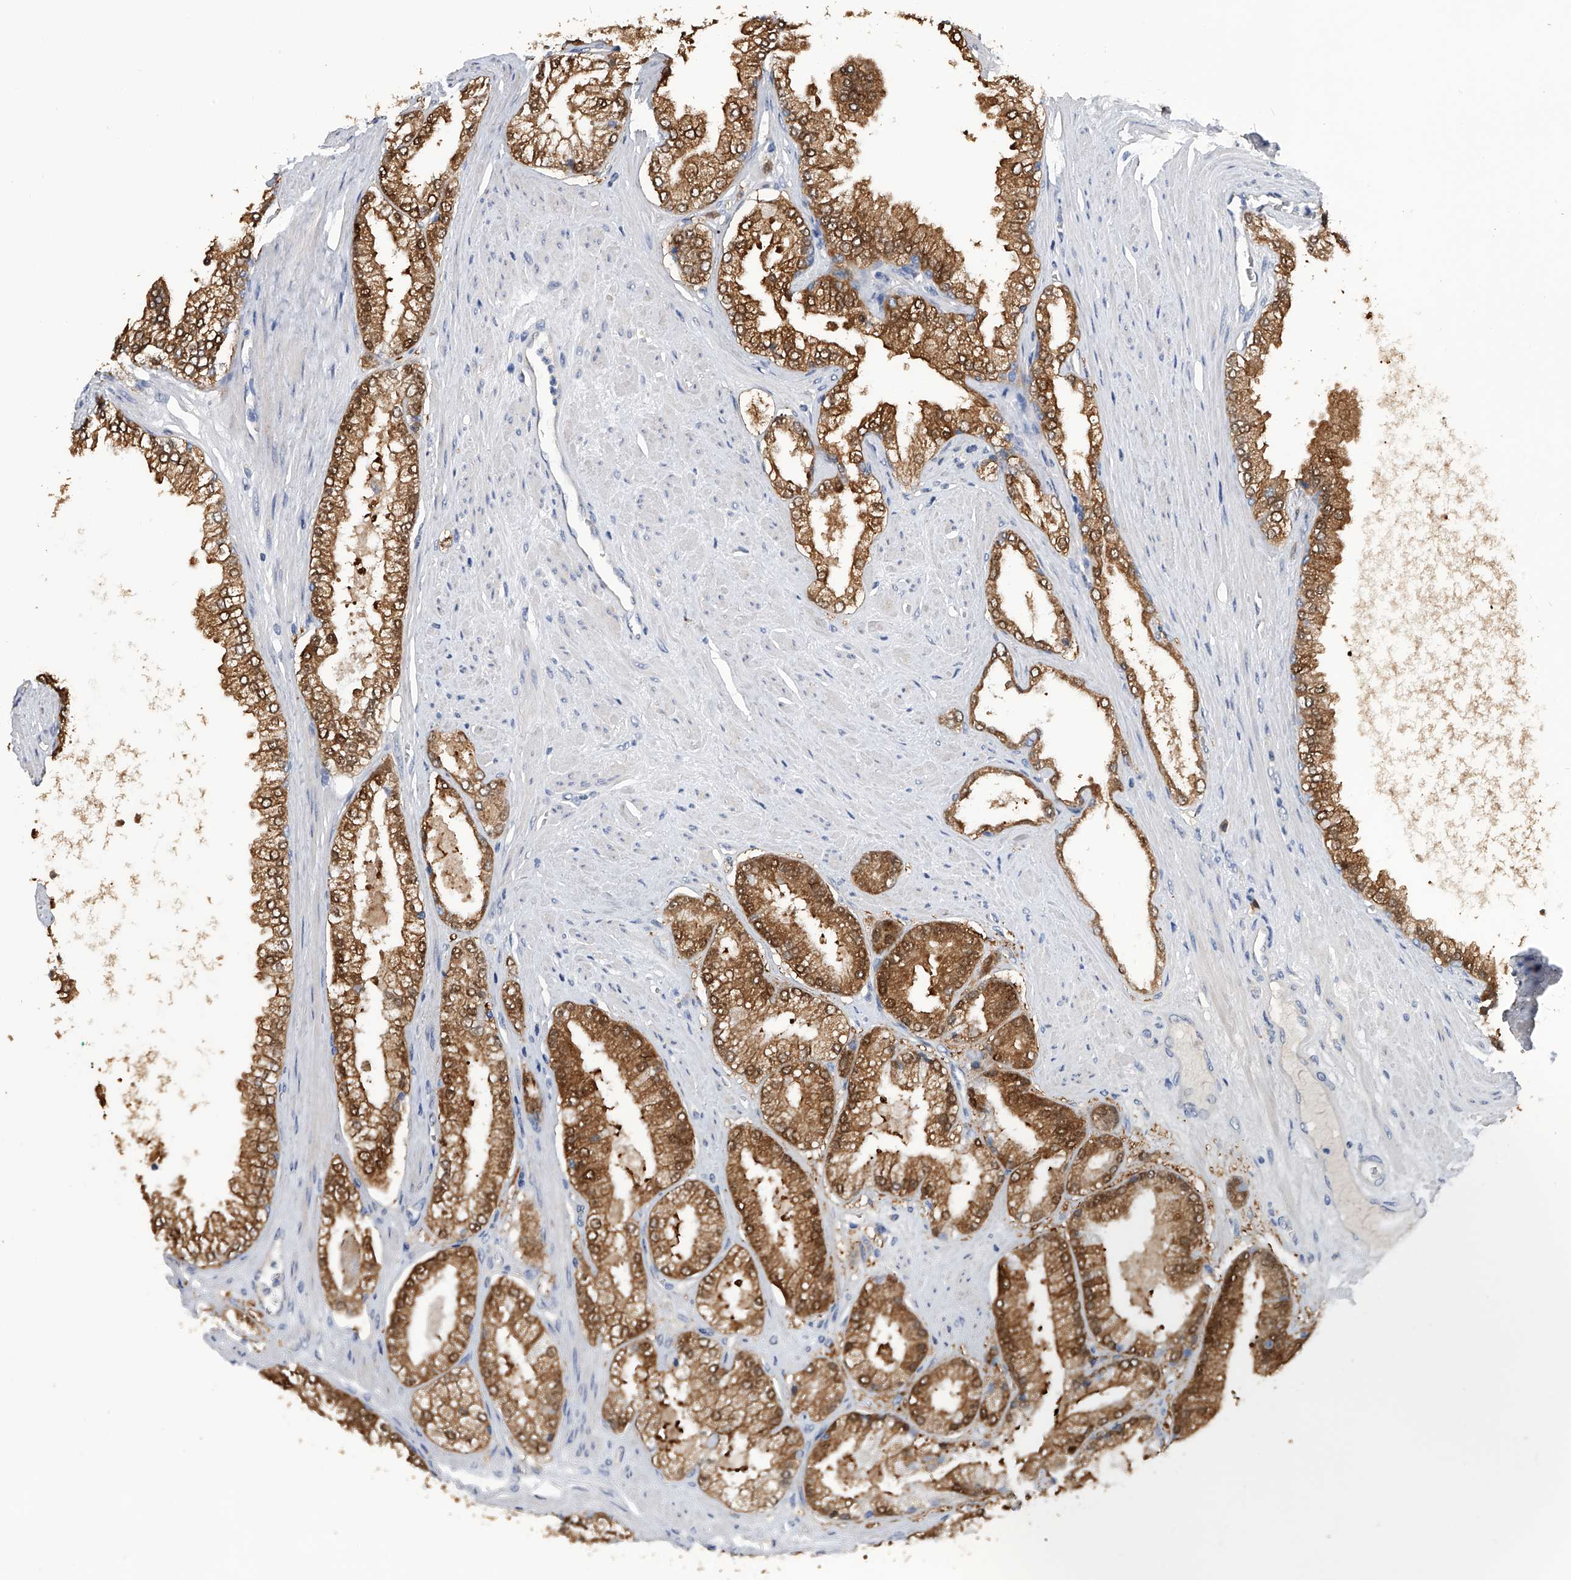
{"staining": {"intensity": "moderate", "quantity": ">75%", "location": "cytoplasmic/membranous,nuclear"}, "tissue": "prostate cancer", "cell_type": "Tumor cells", "image_type": "cancer", "snomed": [{"axis": "morphology", "description": "Adenocarcinoma, High grade"}, {"axis": "topography", "description": "Prostate"}], "caption": "Prostate cancer (adenocarcinoma (high-grade)) stained with a protein marker displays moderate staining in tumor cells.", "gene": "PGM3", "patient": {"sex": "male", "age": 58}}